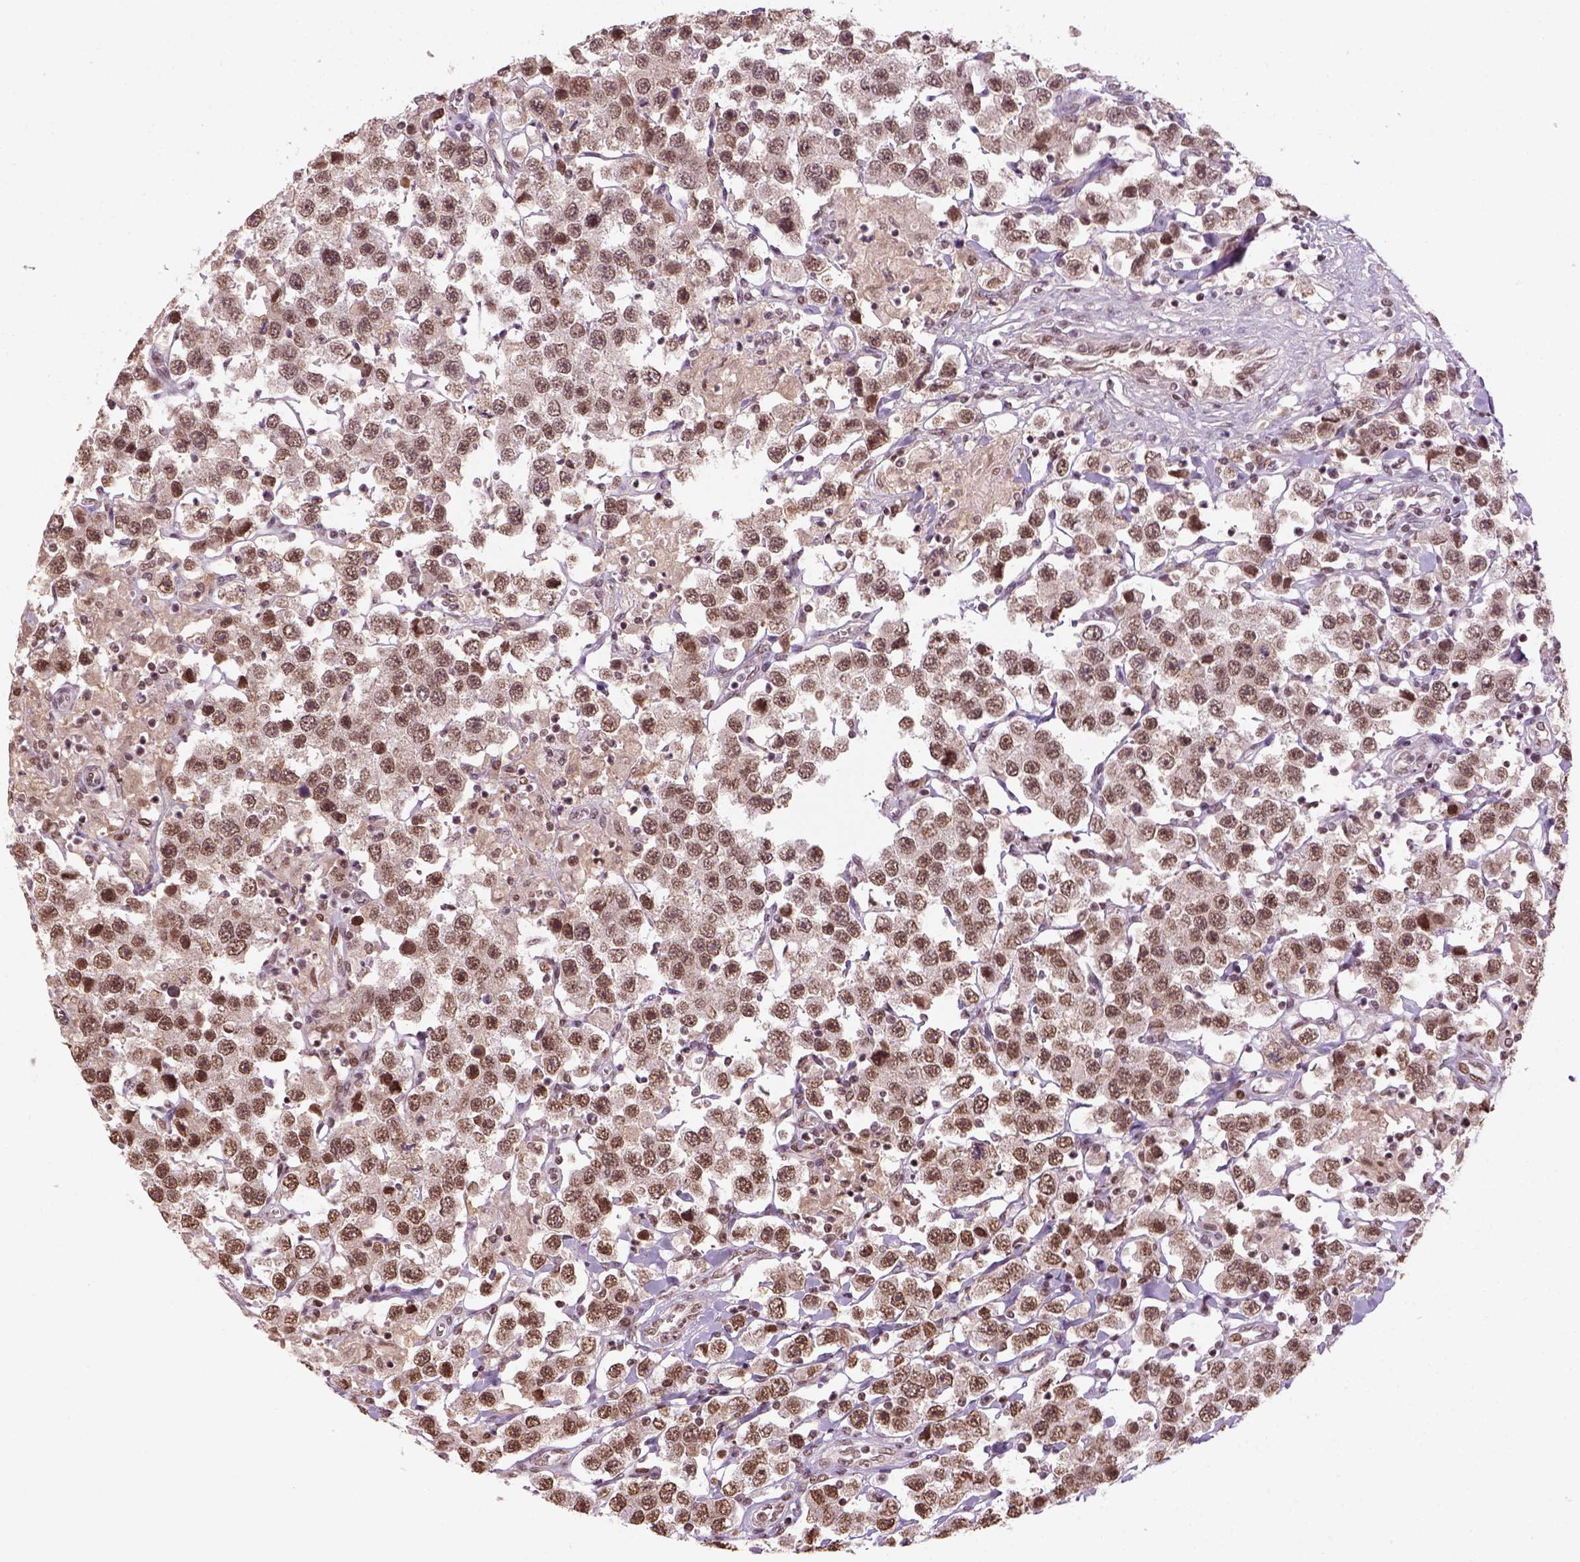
{"staining": {"intensity": "moderate", "quantity": ">75%", "location": "nuclear"}, "tissue": "testis cancer", "cell_type": "Tumor cells", "image_type": "cancer", "snomed": [{"axis": "morphology", "description": "Seminoma, NOS"}, {"axis": "topography", "description": "Testis"}], "caption": "Protein positivity by immunohistochemistry reveals moderate nuclear positivity in about >75% of tumor cells in testis seminoma.", "gene": "GOT1", "patient": {"sex": "male", "age": 45}}